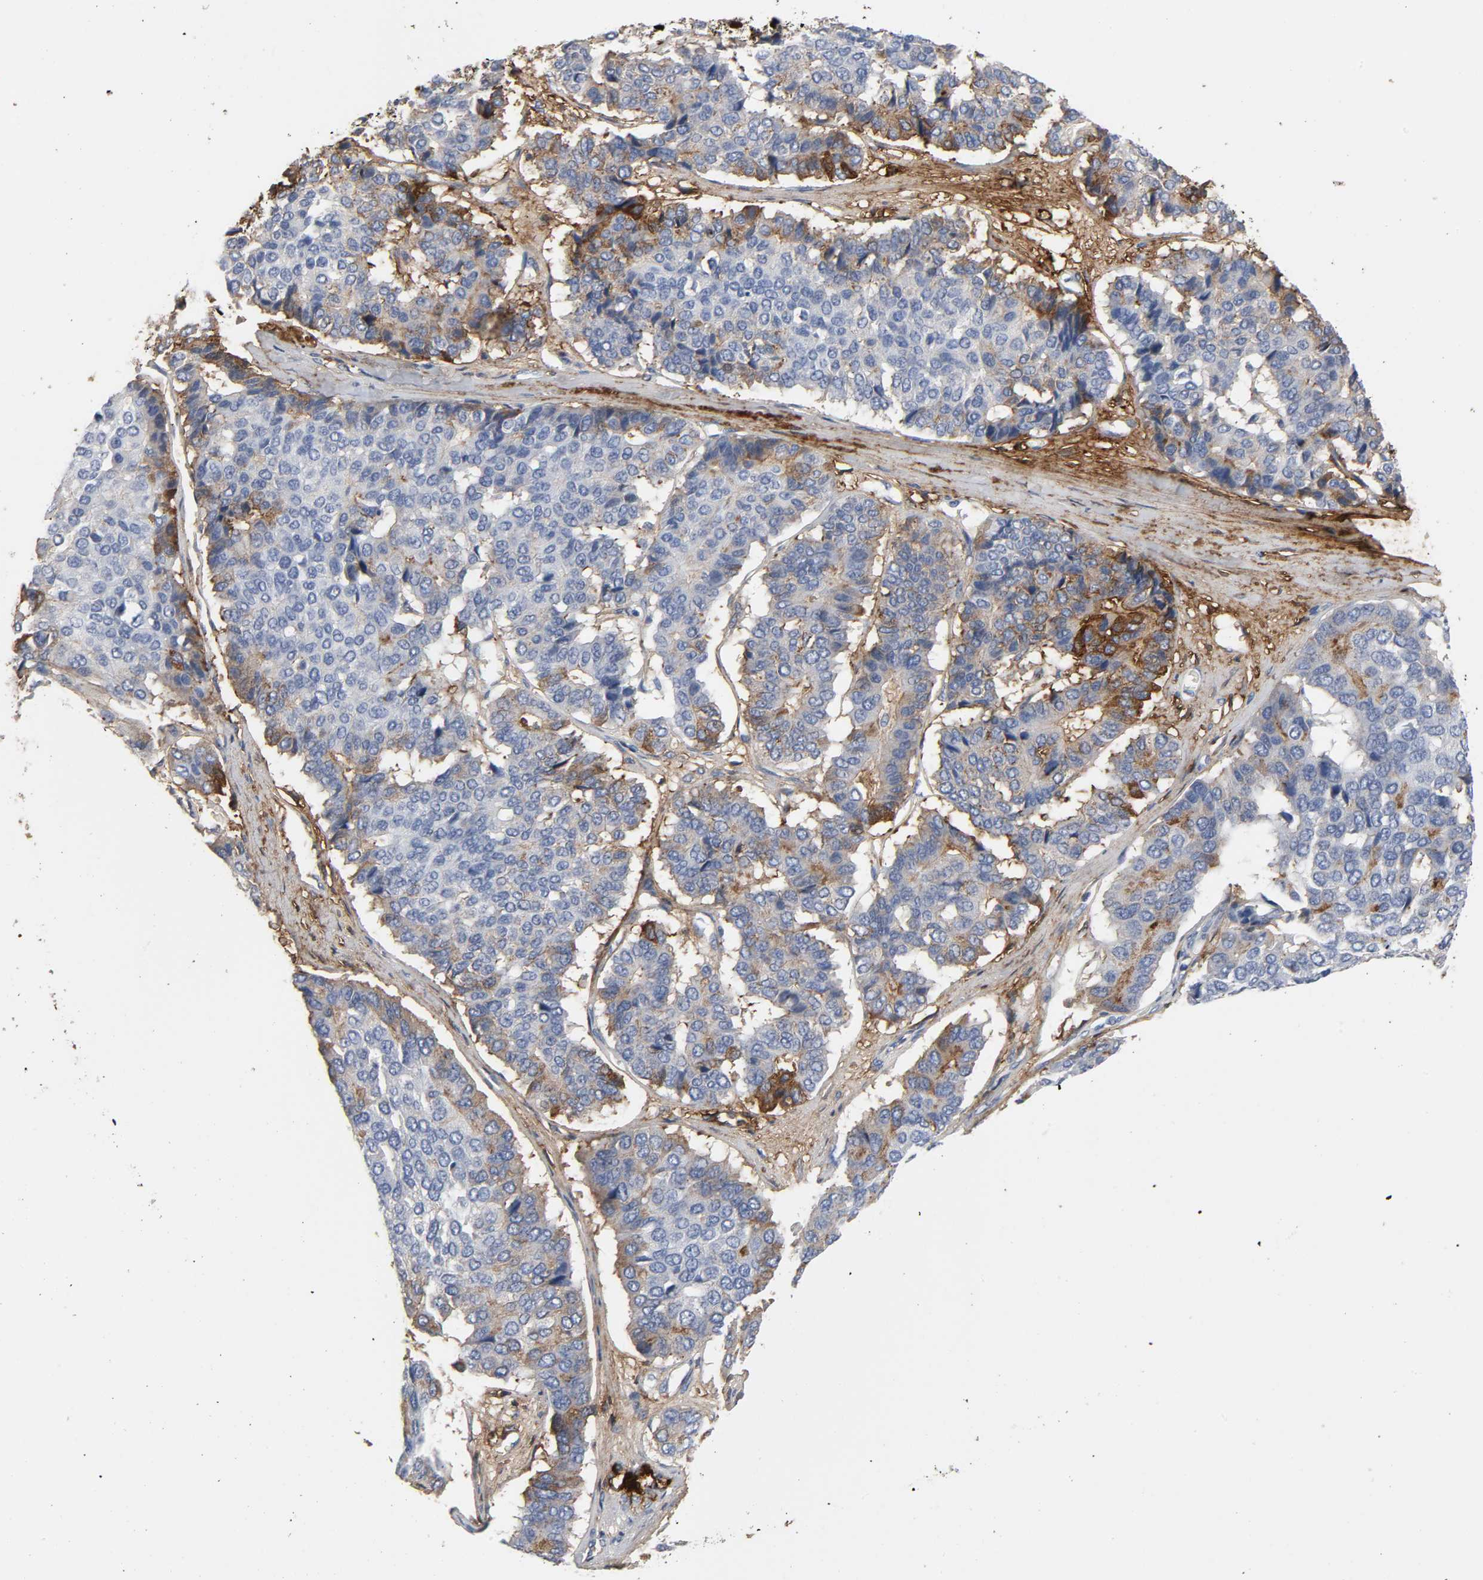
{"staining": {"intensity": "moderate", "quantity": "<25%", "location": "cytoplasmic/membranous"}, "tissue": "pancreatic cancer", "cell_type": "Tumor cells", "image_type": "cancer", "snomed": [{"axis": "morphology", "description": "Adenocarcinoma, NOS"}, {"axis": "topography", "description": "Pancreas"}], "caption": "This is an image of IHC staining of adenocarcinoma (pancreatic), which shows moderate staining in the cytoplasmic/membranous of tumor cells.", "gene": "FBLN1", "patient": {"sex": "male", "age": 50}}